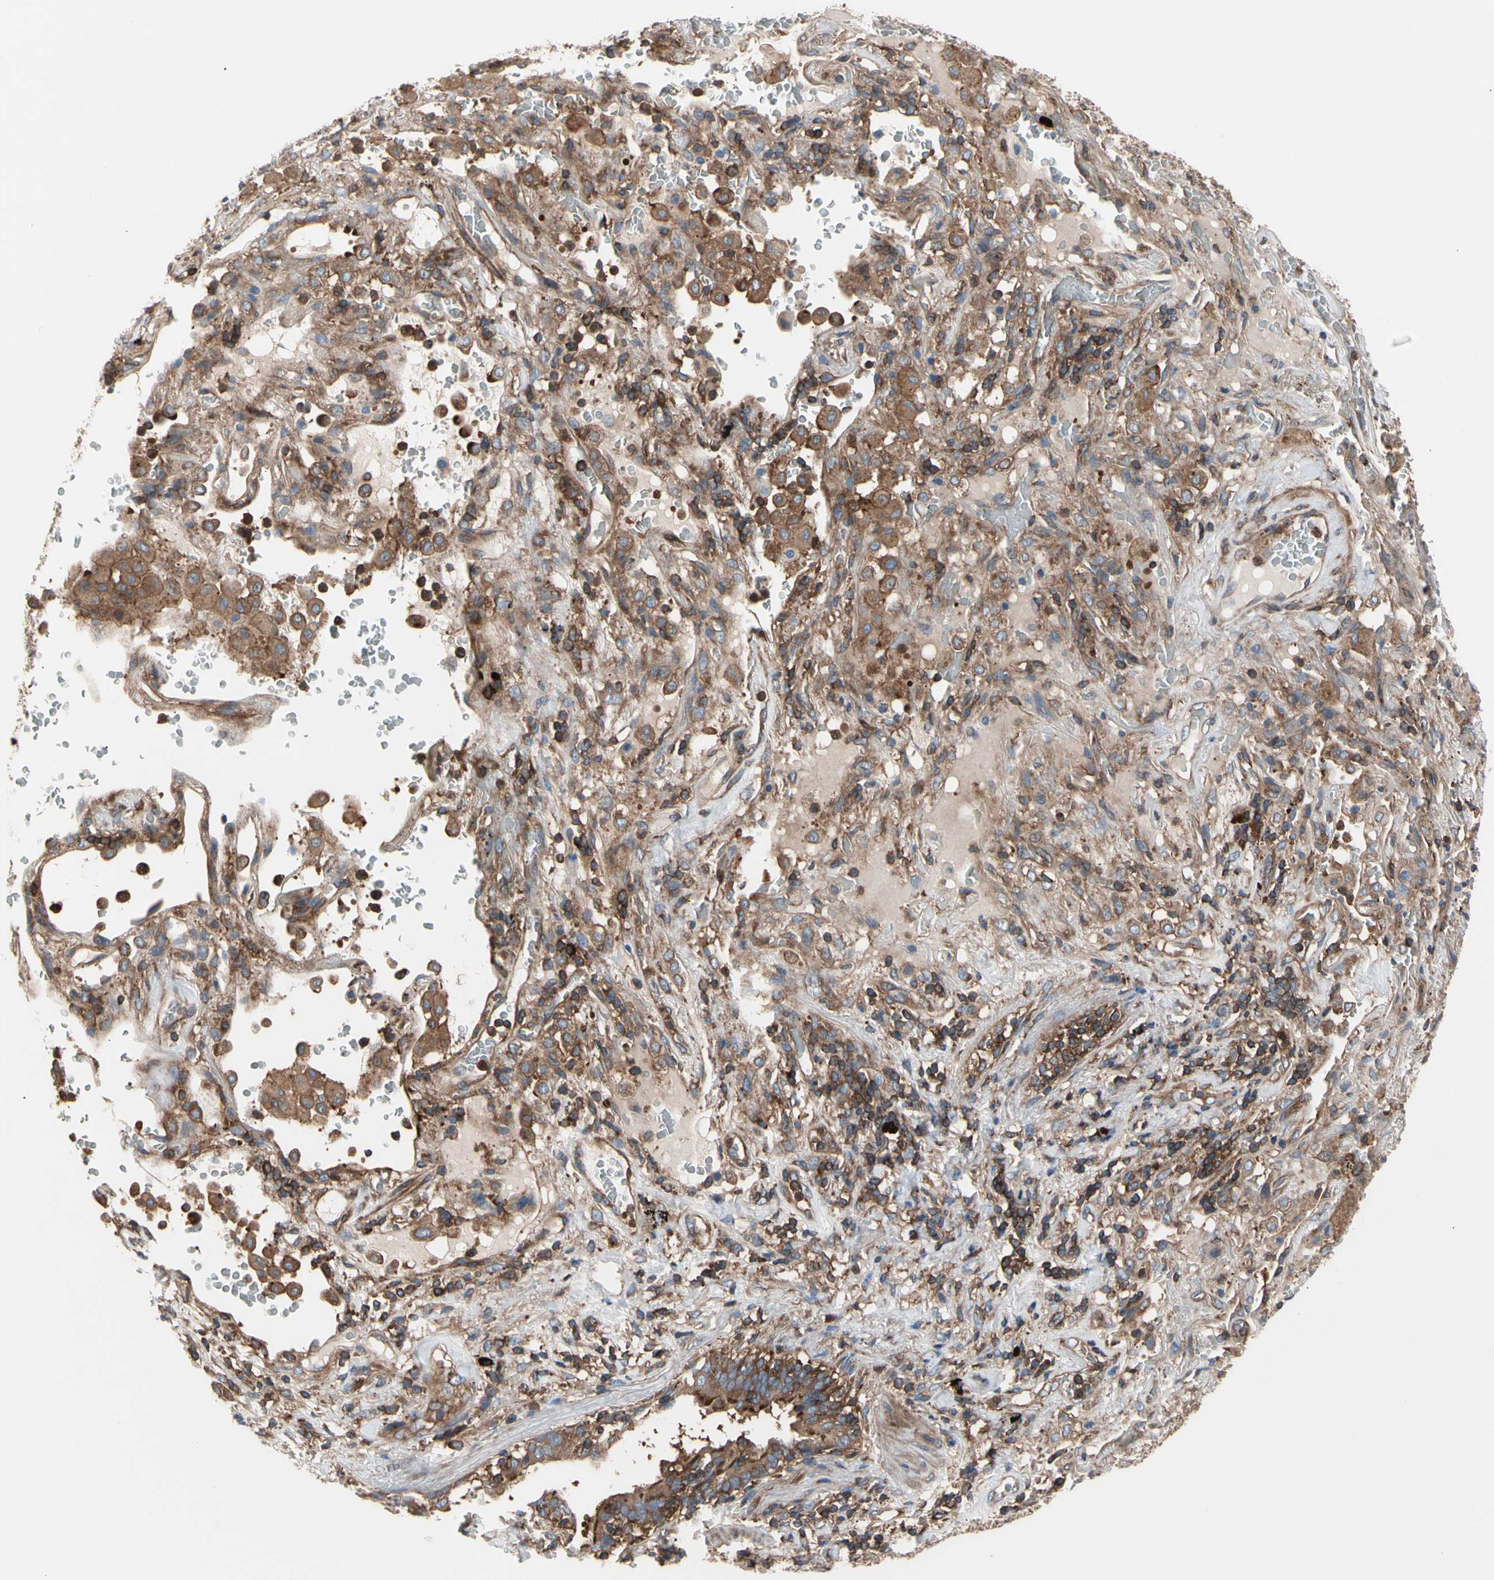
{"staining": {"intensity": "moderate", "quantity": "25%-75%", "location": "cytoplasmic/membranous"}, "tissue": "lung cancer", "cell_type": "Tumor cells", "image_type": "cancer", "snomed": [{"axis": "morphology", "description": "Squamous cell carcinoma, NOS"}, {"axis": "topography", "description": "Lung"}], "caption": "An image of human squamous cell carcinoma (lung) stained for a protein shows moderate cytoplasmic/membranous brown staining in tumor cells.", "gene": "ROCK1", "patient": {"sex": "male", "age": 57}}